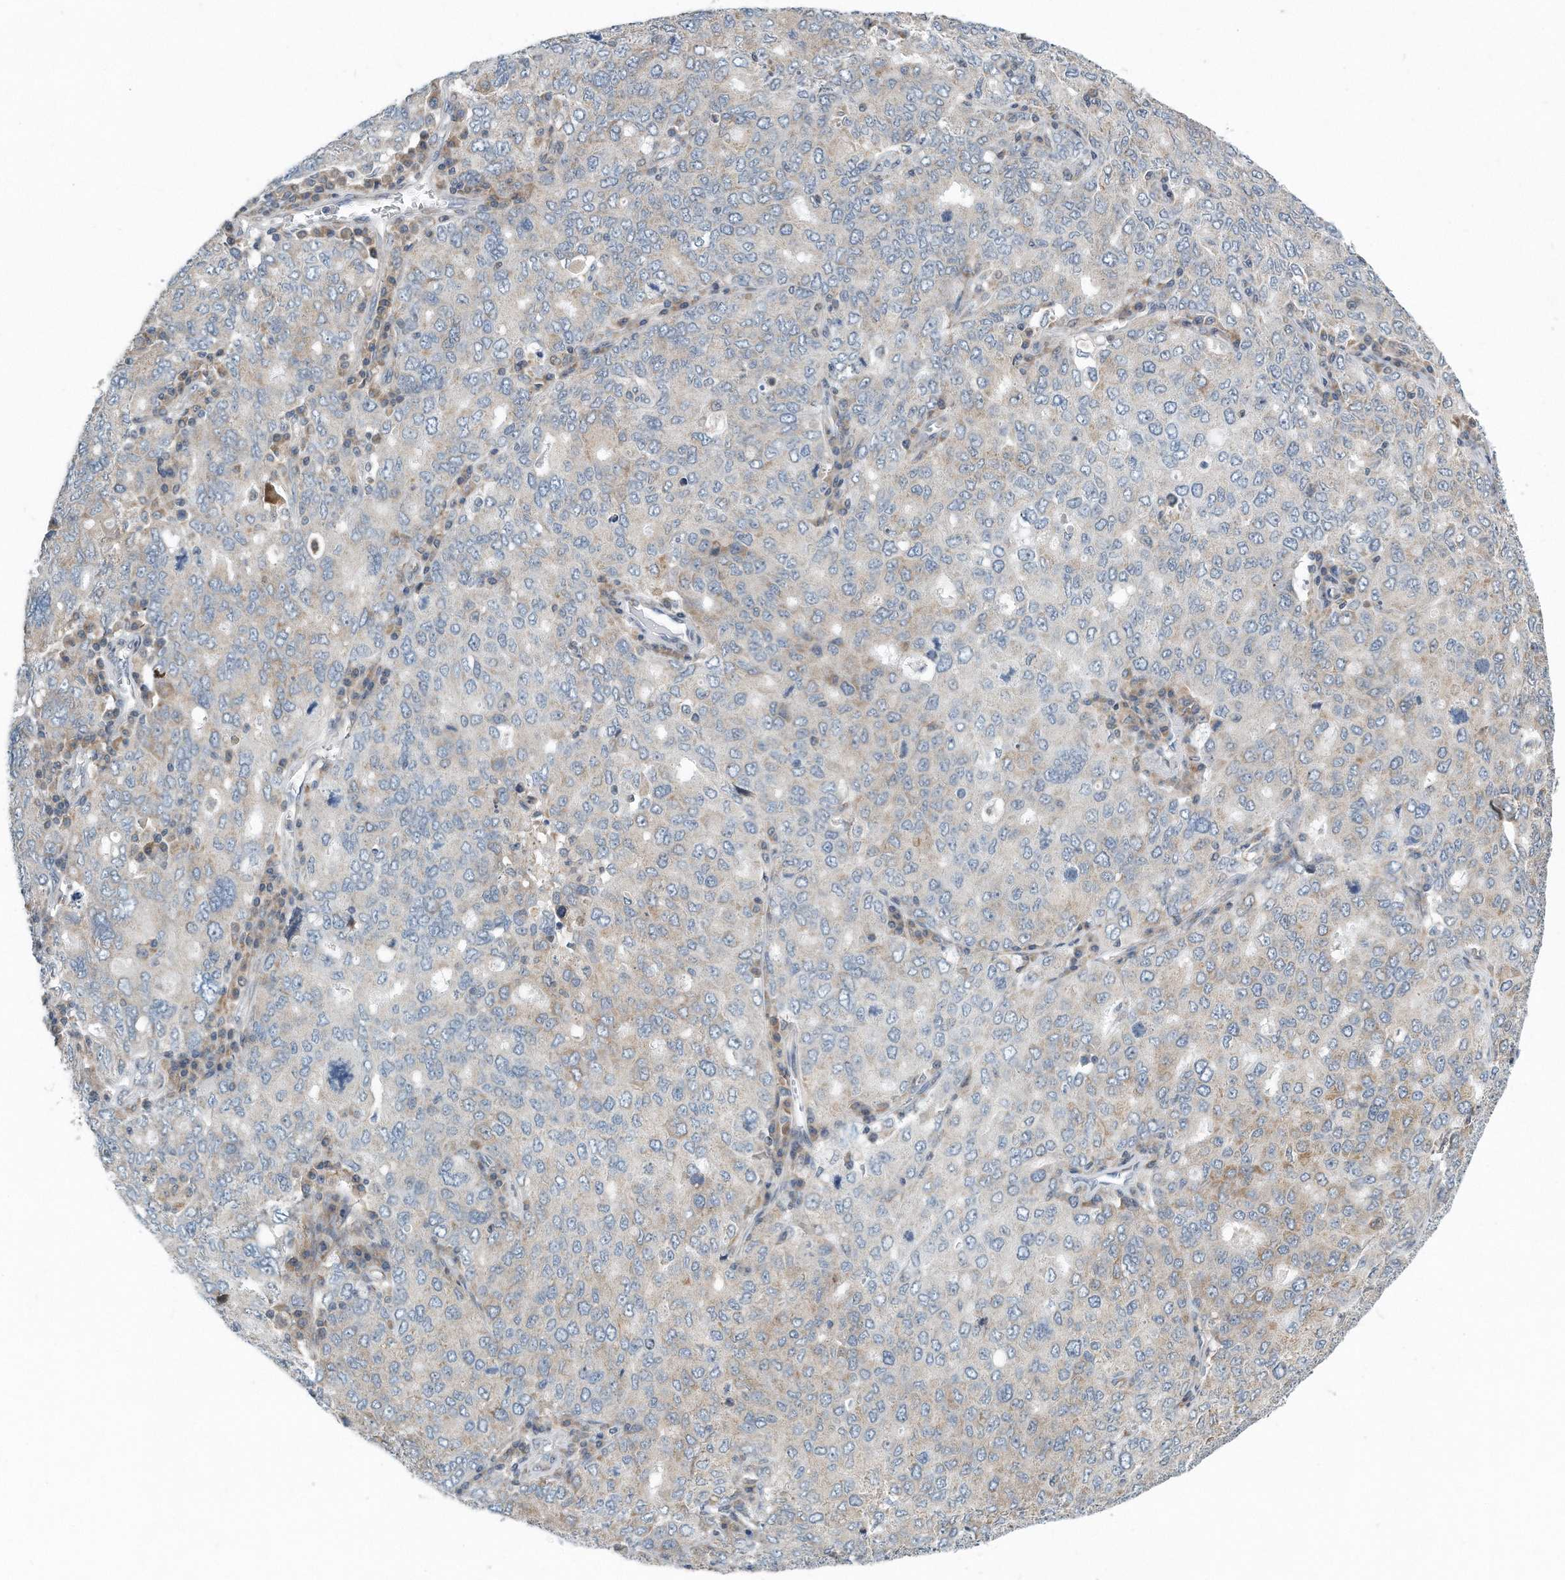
{"staining": {"intensity": "weak", "quantity": "<25%", "location": "cytoplasmic/membranous"}, "tissue": "ovarian cancer", "cell_type": "Tumor cells", "image_type": "cancer", "snomed": [{"axis": "morphology", "description": "Carcinoma, endometroid"}, {"axis": "topography", "description": "Ovary"}], "caption": "IHC micrograph of ovarian cancer (endometroid carcinoma) stained for a protein (brown), which demonstrates no staining in tumor cells. (DAB immunohistochemistry (IHC), high magnification).", "gene": "VLDLR", "patient": {"sex": "female", "age": 62}}